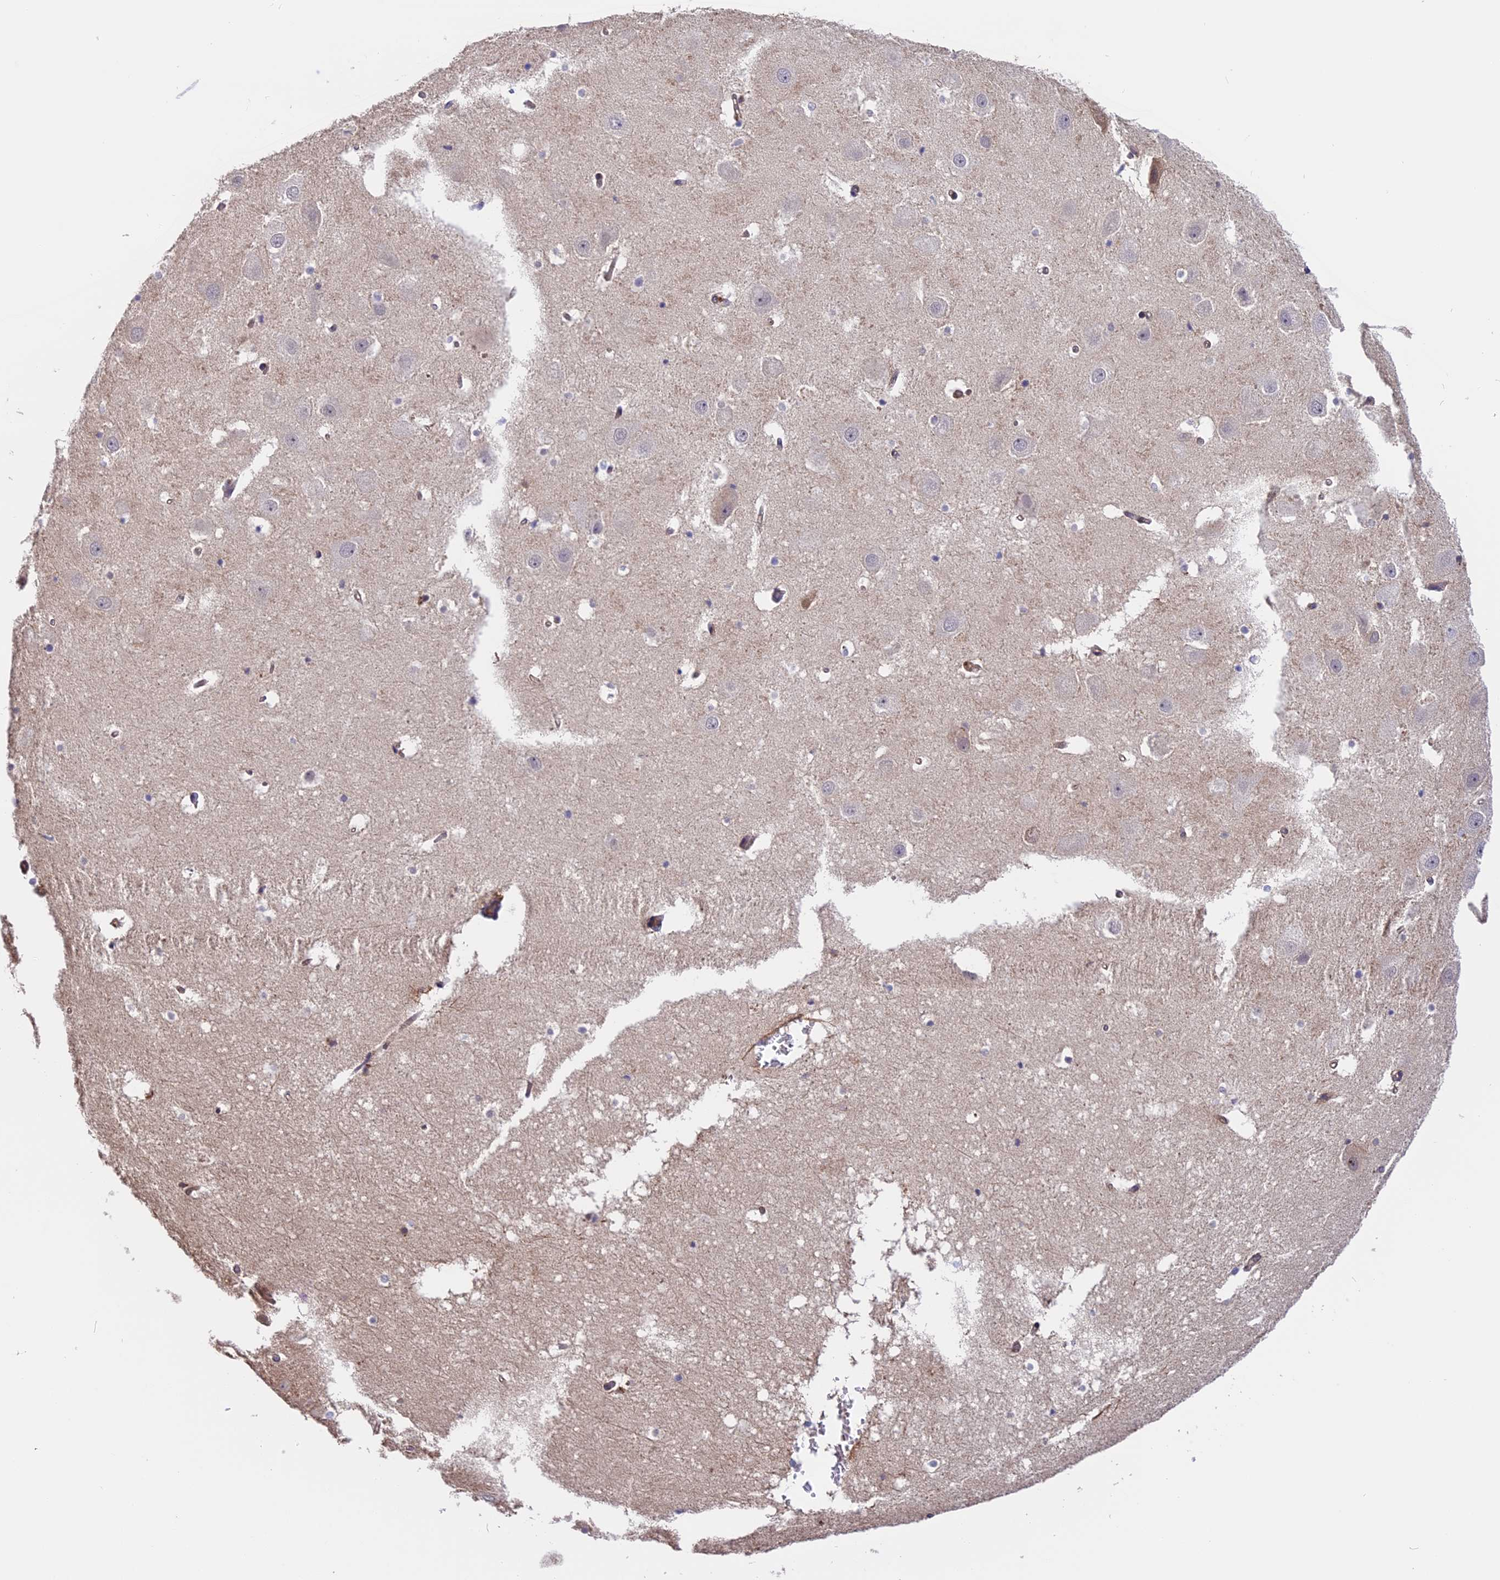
{"staining": {"intensity": "weak", "quantity": "<25%", "location": "cytoplasmic/membranous"}, "tissue": "hippocampus", "cell_type": "Glial cells", "image_type": "normal", "snomed": [{"axis": "morphology", "description": "Normal tissue, NOS"}, {"axis": "topography", "description": "Hippocampus"}], "caption": "High power microscopy image of an immunohistochemistry (IHC) image of benign hippocampus, revealing no significant positivity in glial cells. The staining is performed using DAB brown chromogen with nuclei counter-stained in using hematoxylin.", "gene": "SETD6", "patient": {"sex": "female", "age": 52}}